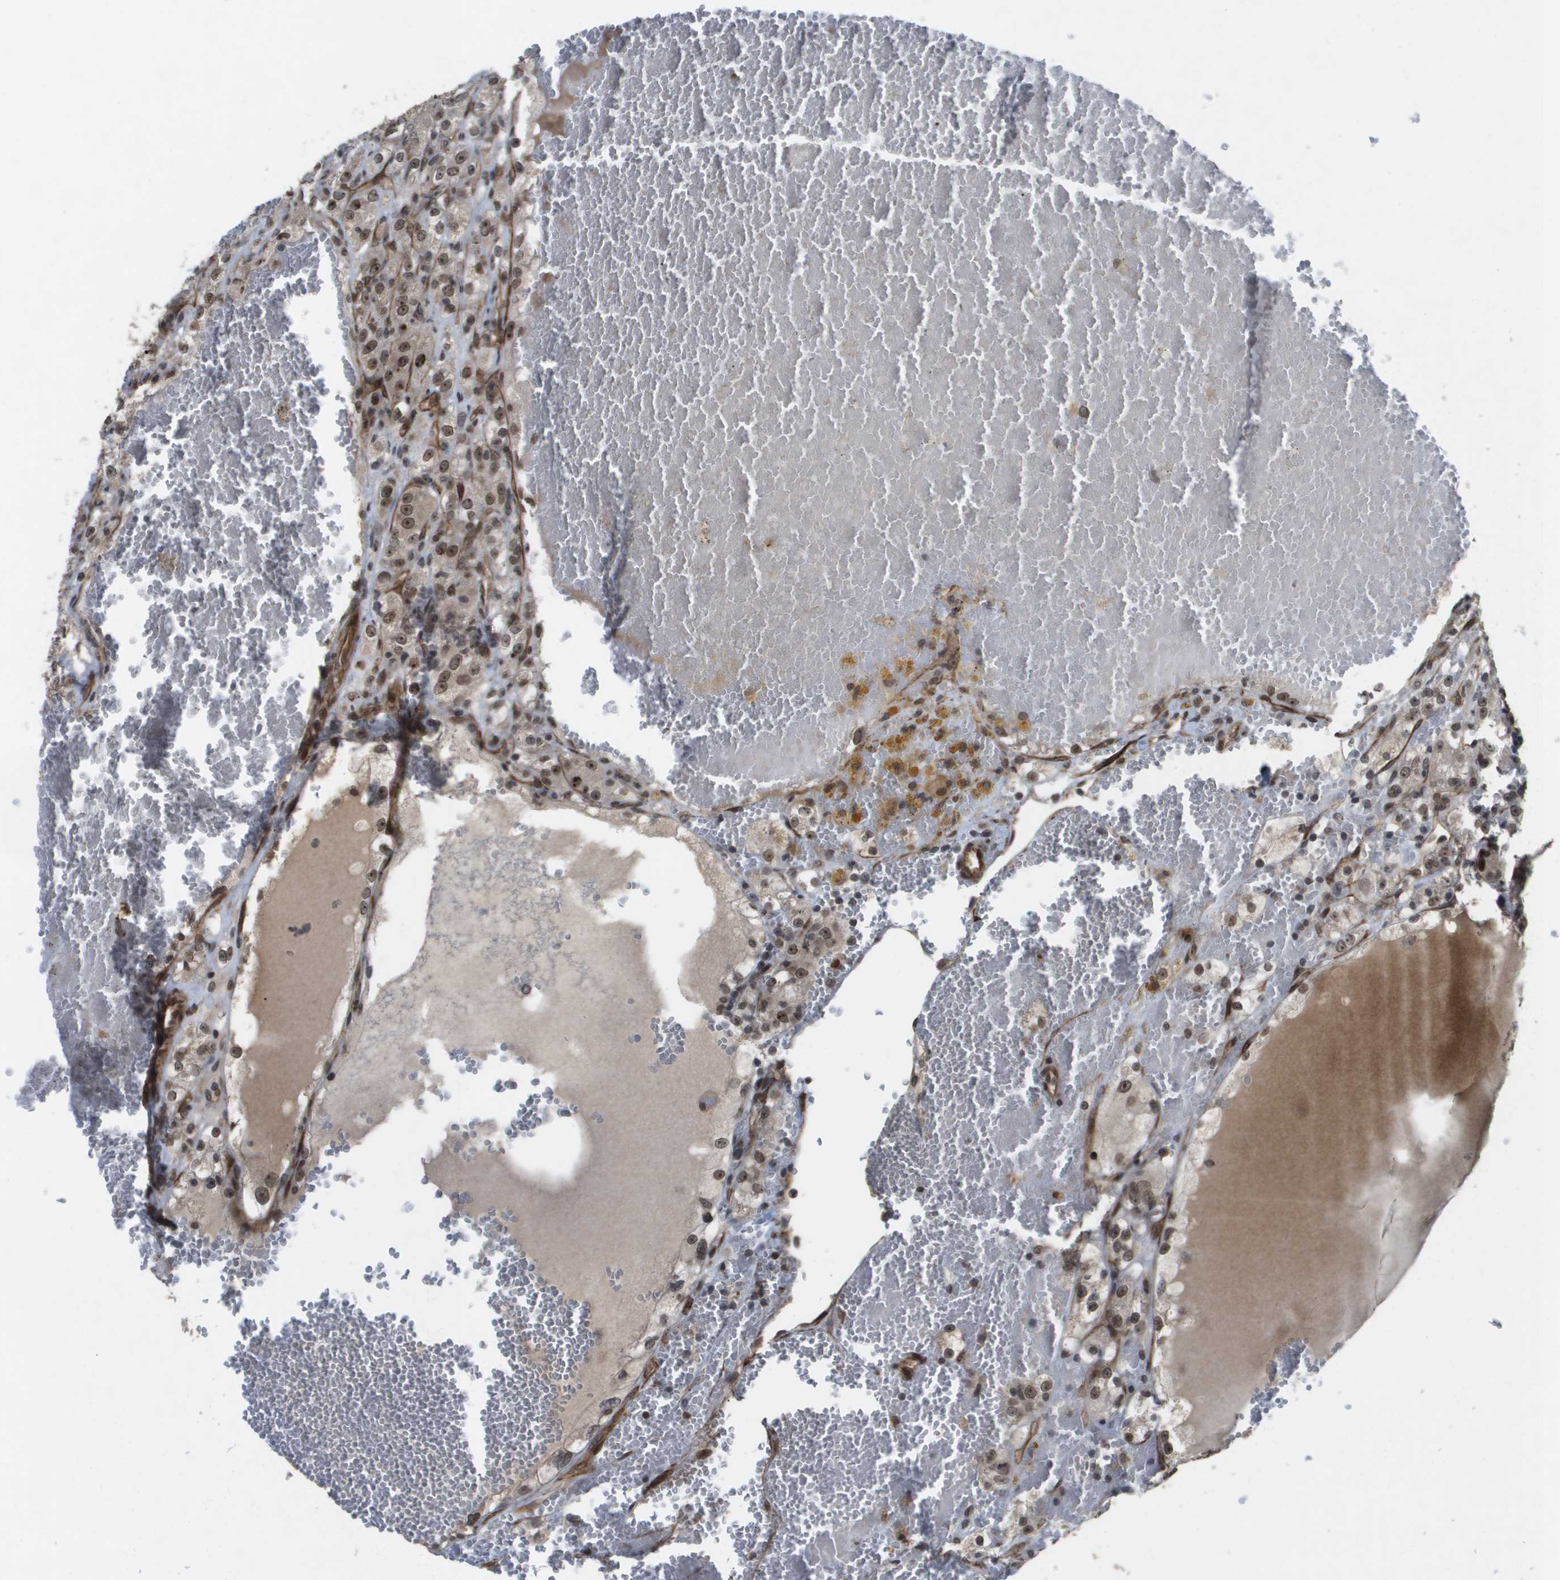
{"staining": {"intensity": "weak", "quantity": ">75%", "location": "nuclear"}, "tissue": "renal cancer", "cell_type": "Tumor cells", "image_type": "cancer", "snomed": [{"axis": "morphology", "description": "Normal tissue, NOS"}, {"axis": "morphology", "description": "Adenocarcinoma, NOS"}, {"axis": "topography", "description": "Kidney"}], "caption": "Brown immunohistochemical staining in human renal adenocarcinoma displays weak nuclear positivity in about >75% of tumor cells.", "gene": "KAT5", "patient": {"sex": "male", "age": 61}}